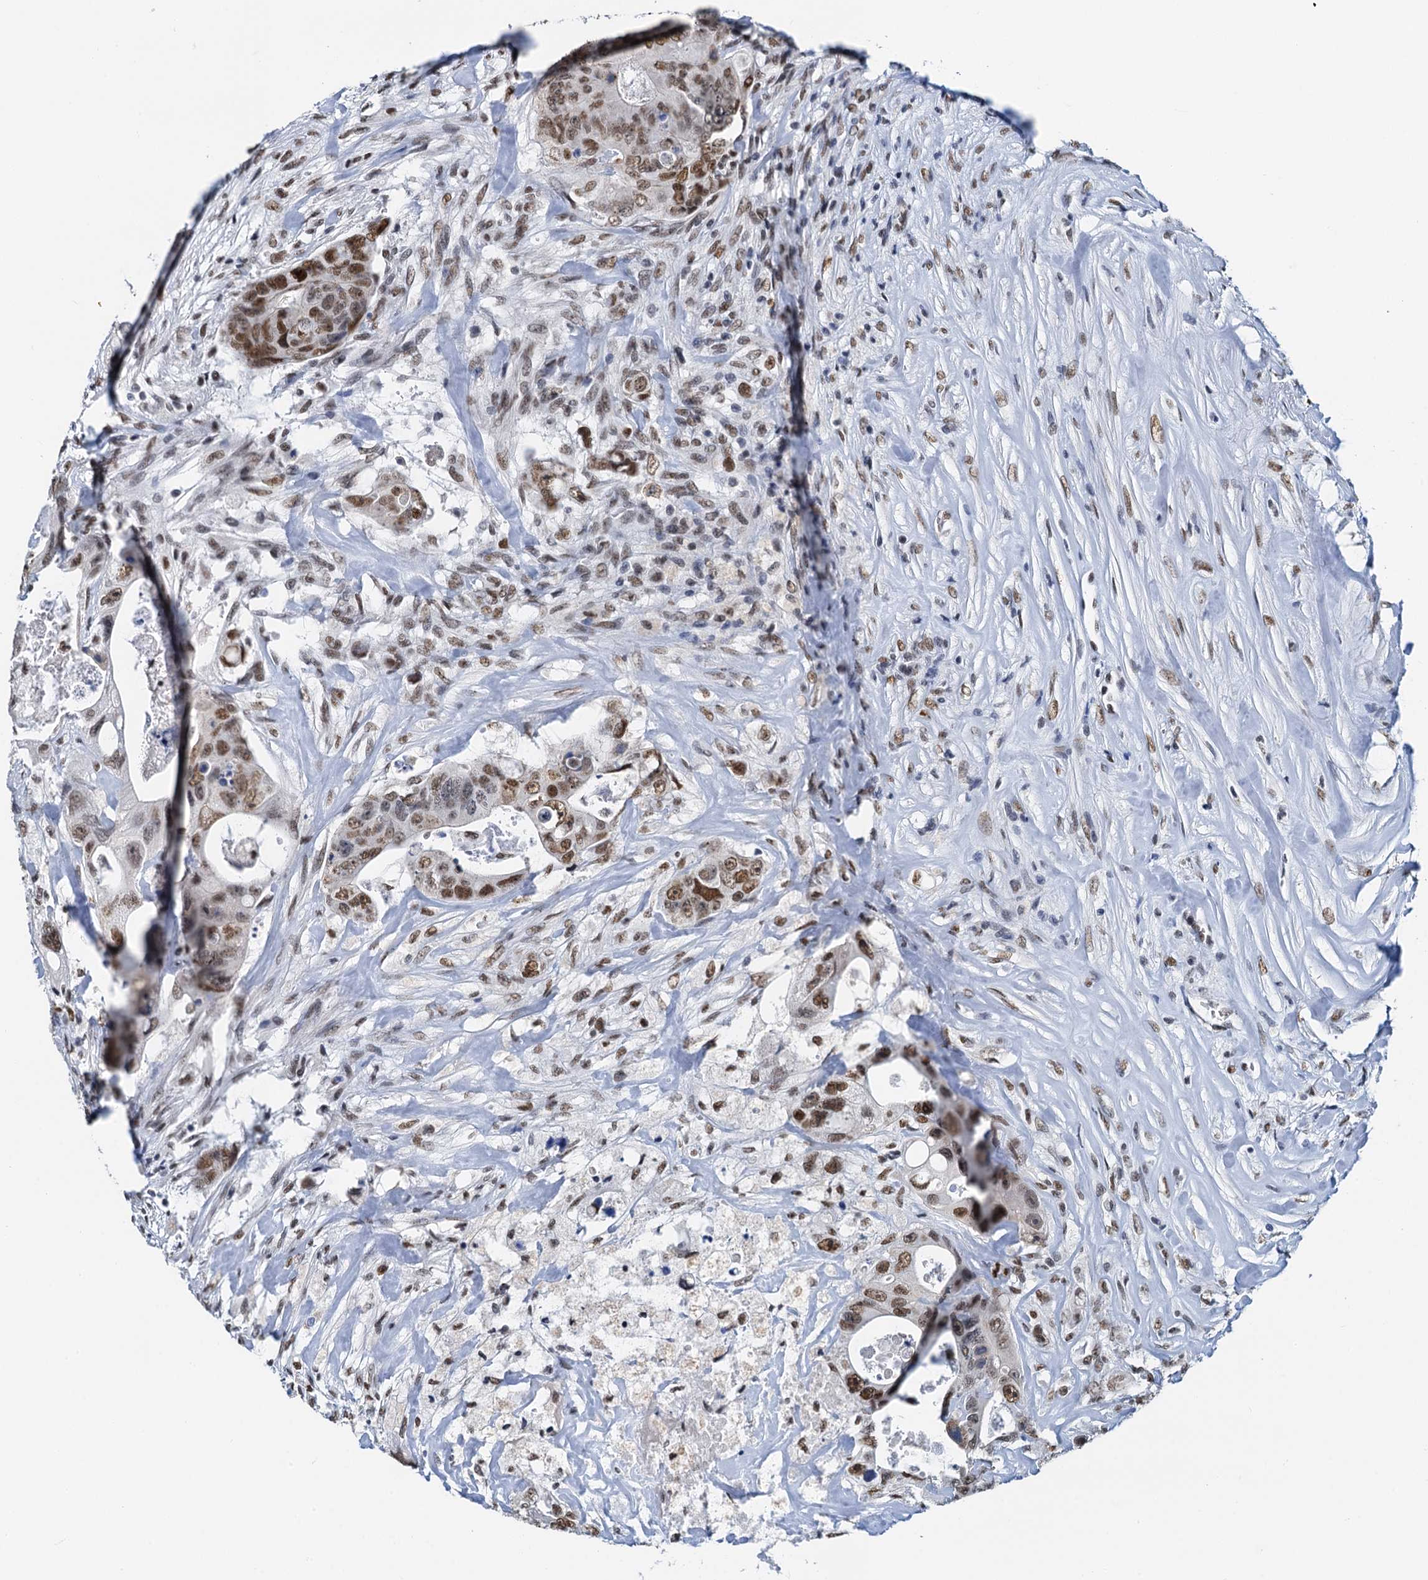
{"staining": {"intensity": "moderate", "quantity": ">75%", "location": "nuclear"}, "tissue": "colorectal cancer", "cell_type": "Tumor cells", "image_type": "cancer", "snomed": [{"axis": "morphology", "description": "Adenocarcinoma, NOS"}, {"axis": "topography", "description": "Colon"}], "caption": "Immunohistochemical staining of human colorectal cancer (adenocarcinoma) reveals medium levels of moderate nuclear expression in approximately >75% of tumor cells.", "gene": "SLTM", "patient": {"sex": "female", "age": 46}}